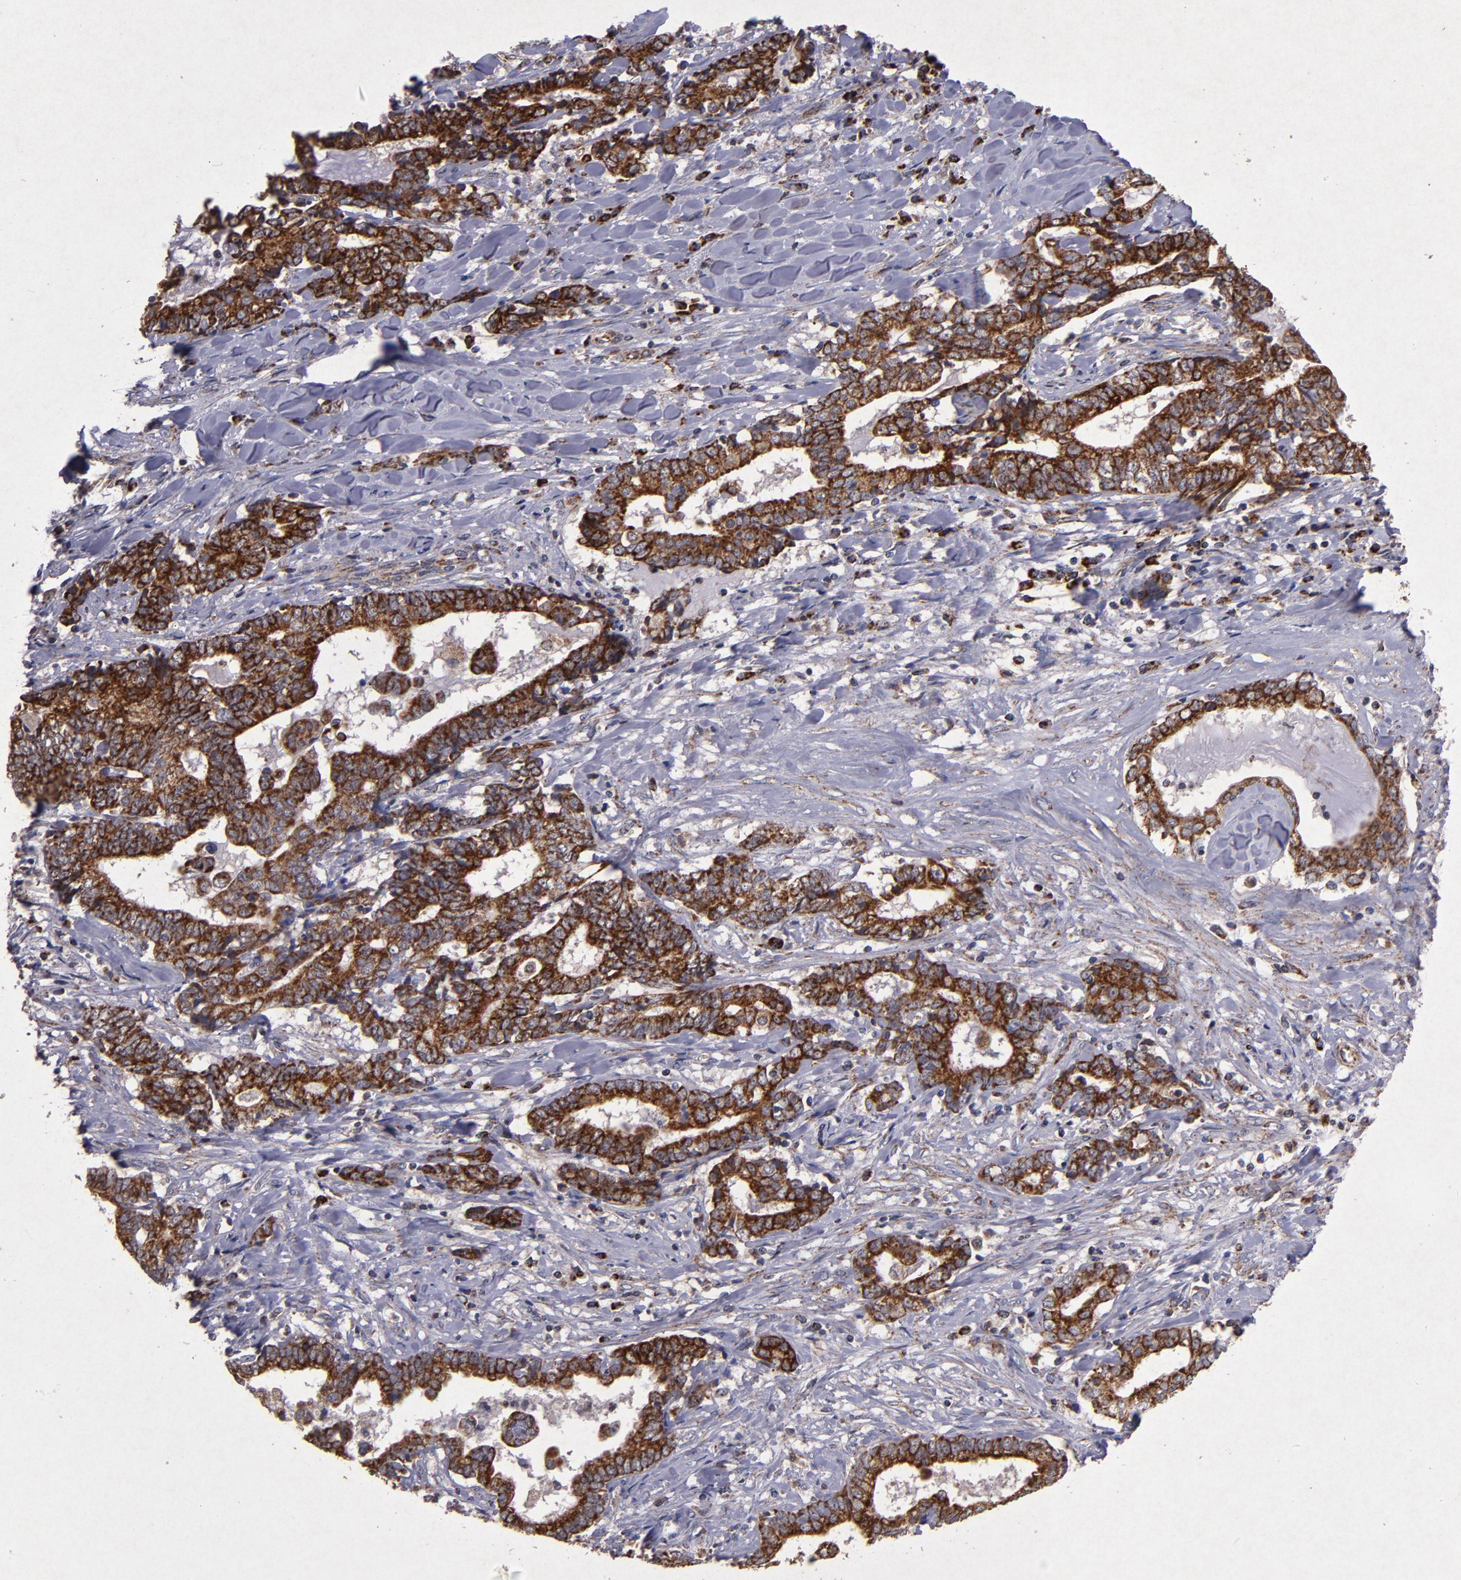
{"staining": {"intensity": "strong", "quantity": ">75%", "location": "cytoplasmic/membranous"}, "tissue": "liver cancer", "cell_type": "Tumor cells", "image_type": "cancer", "snomed": [{"axis": "morphology", "description": "Cholangiocarcinoma"}, {"axis": "topography", "description": "Liver"}], "caption": "A high-resolution histopathology image shows immunohistochemistry staining of liver cholangiocarcinoma, which demonstrates strong cytoplasmic/membranous expression in about >75% of tumor cells.", "gene": "TIMM9", "patient": {"sex": "male", "age": 57}}